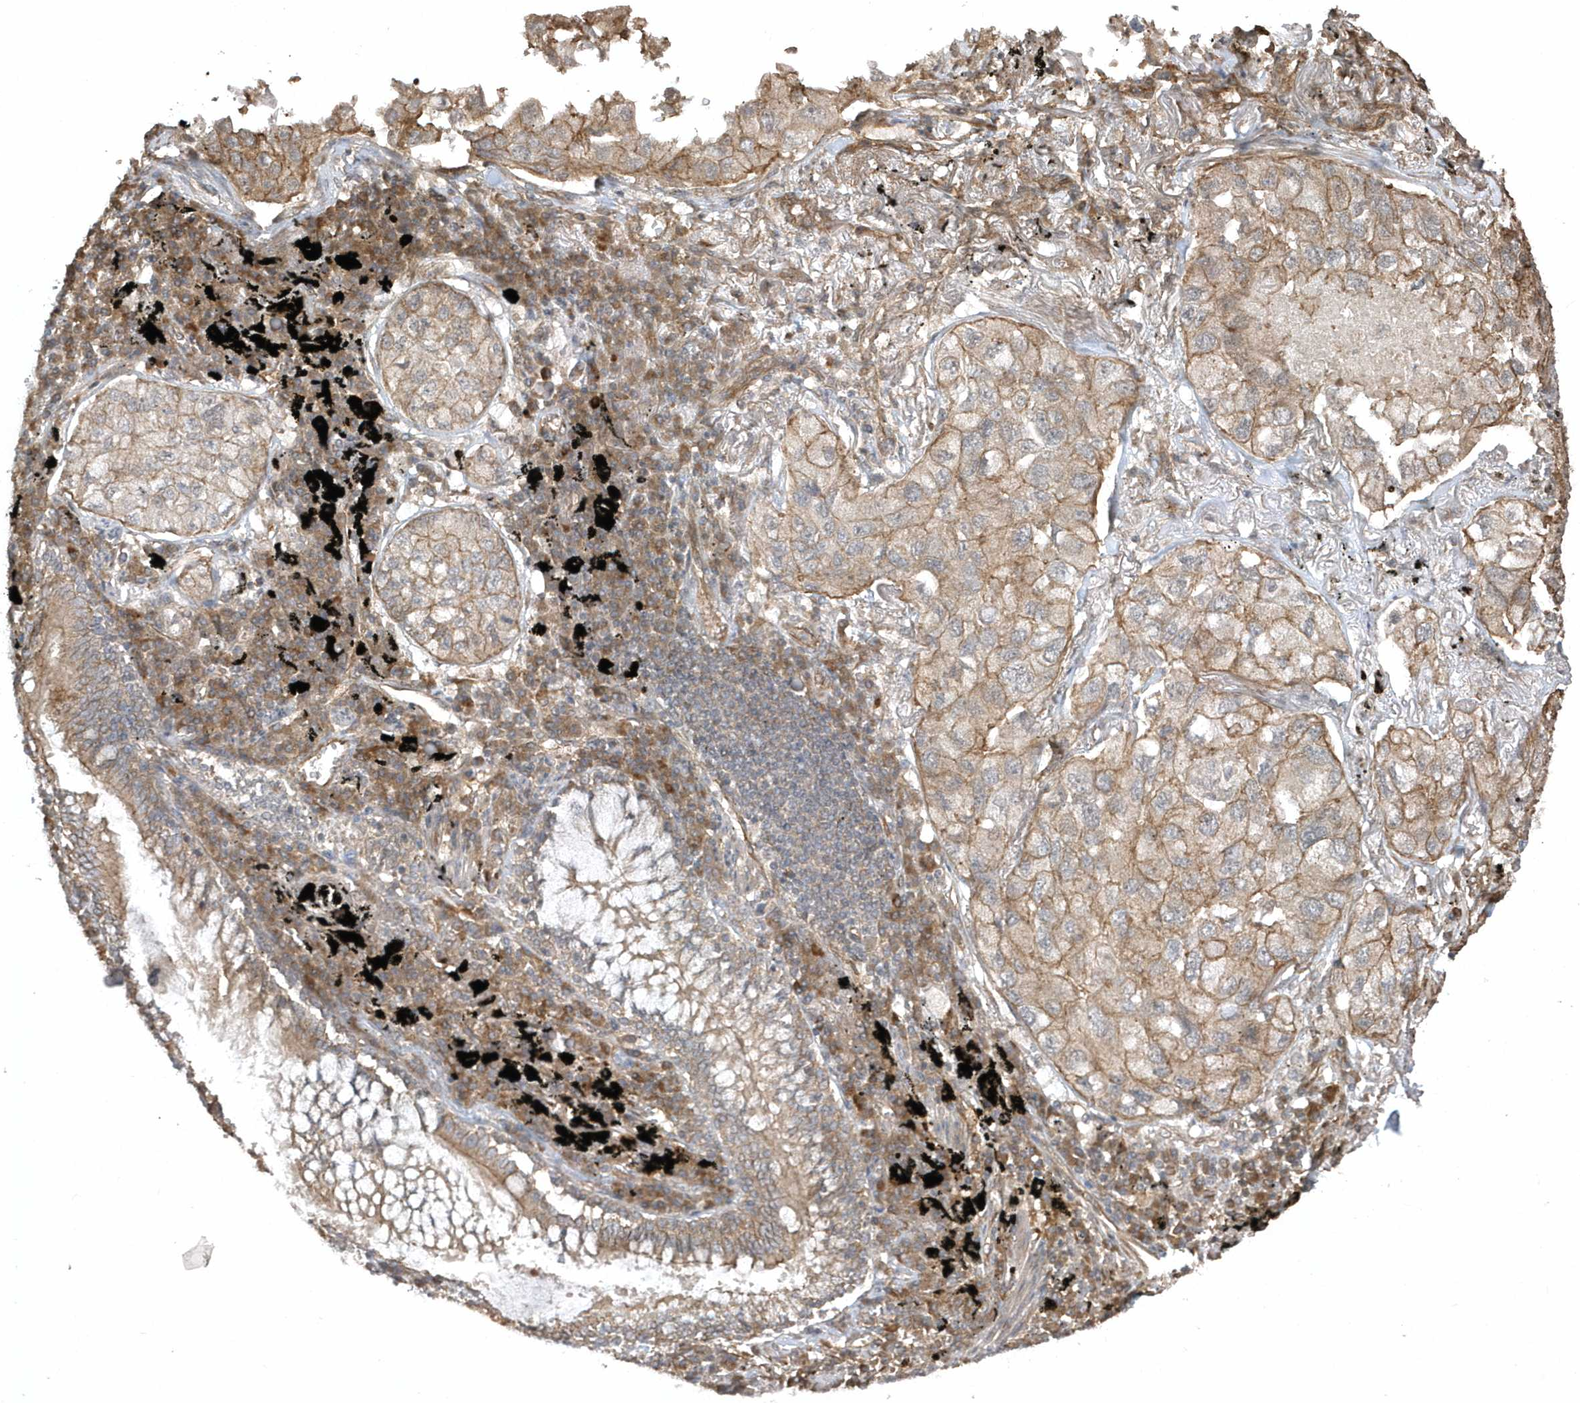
{"staining": {"intensity": "moderate", "quantity": ">75%", "location": "cytoplasmic/membranous"}, "tissue": "lung cancer", "cell_type": "Tumor cells", "image_type": "cancer", "snomed": [{"axis": "morphology", "description": "Adenocarcinoma, NOS"}, {"axis": "topography", "description": "Lung"}], "caption": "Immunohistochemistry (IHC) (DAB (3,3'-diaminobenzidine)) staining of lung cancer exhibits moderate cytoplasmic/membranous protein positivity in approximately >75% of tumor cells.", "gene": "HERPUD1", "patient": {"sex": "male", "age": 65}}